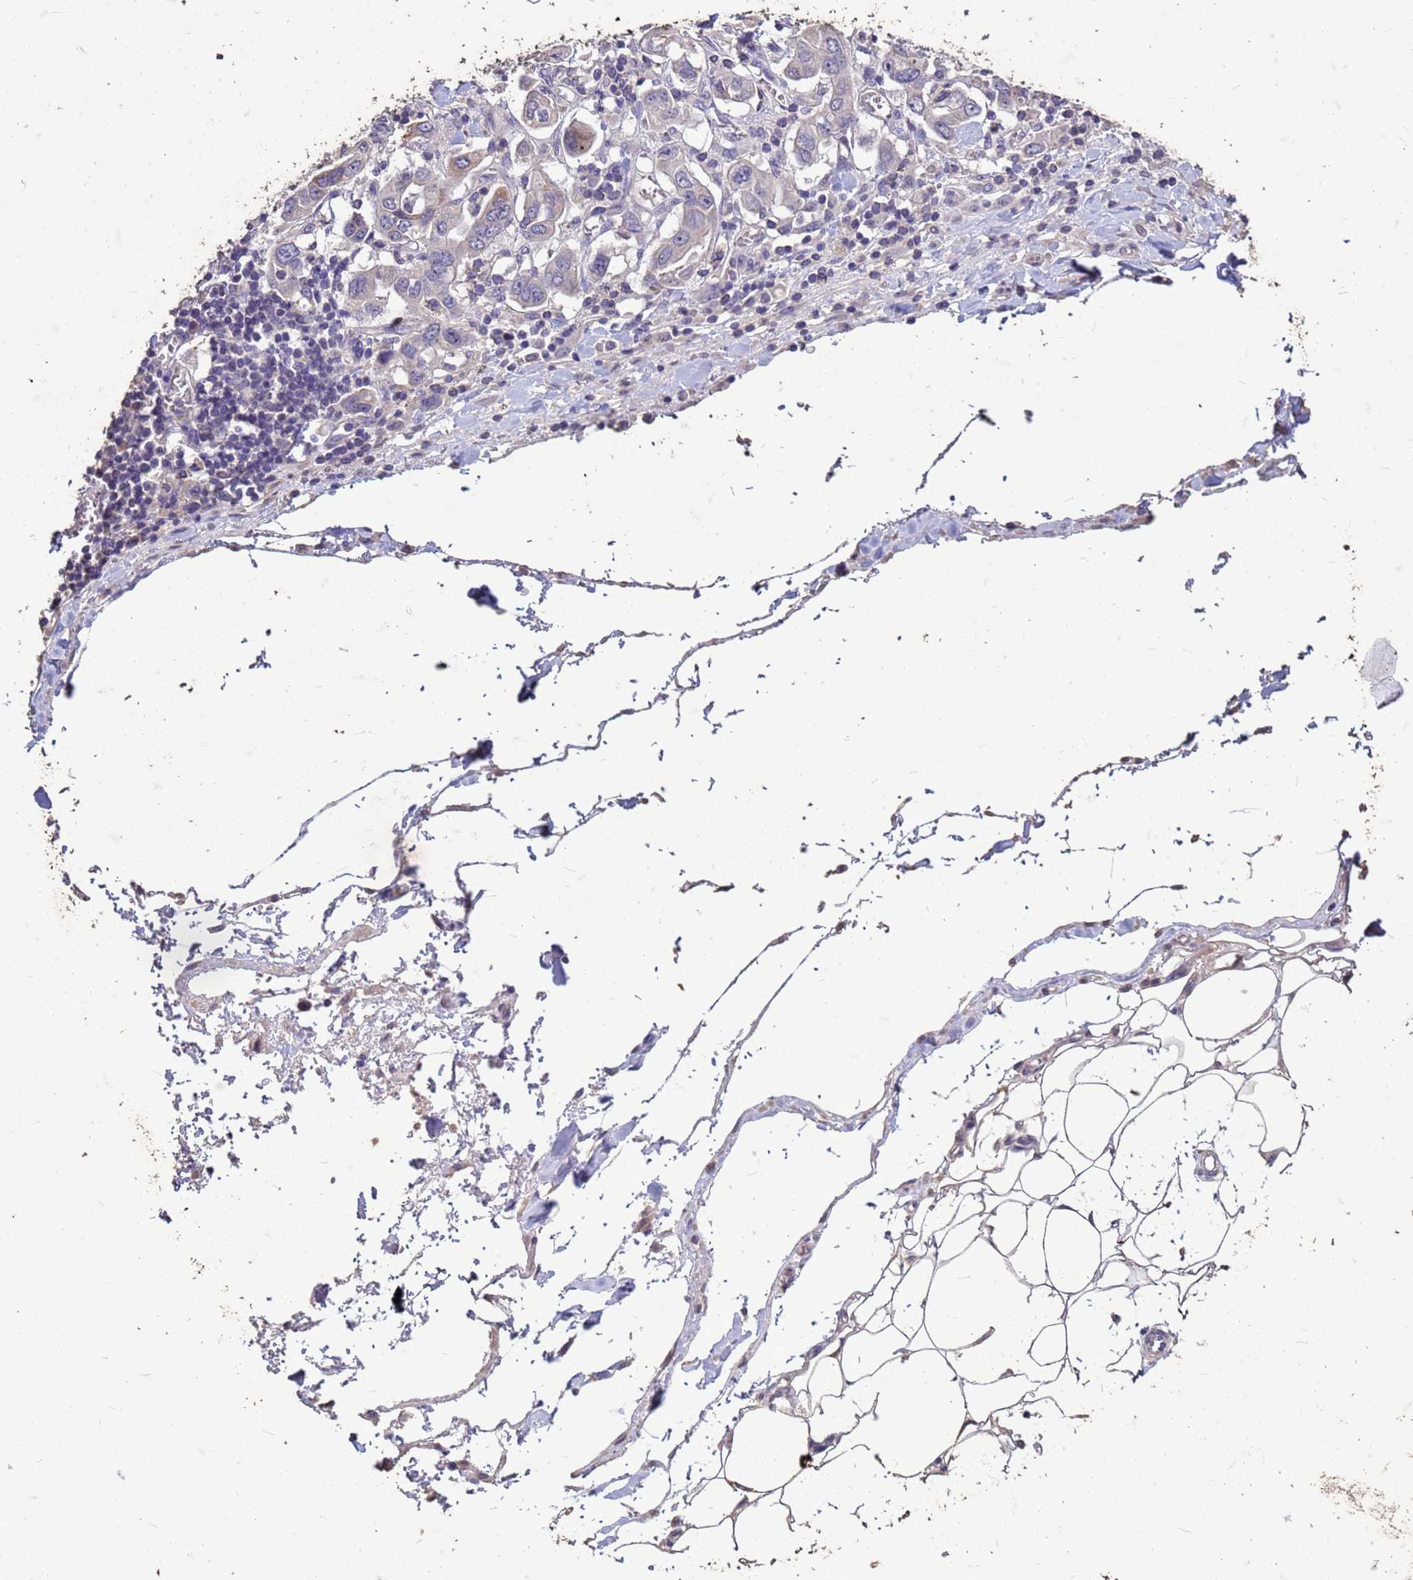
{"staining": {"intensity": "negative", "quantity": "none", "location": "none"}, "tissue": "stomach cancer", "cell_type": "Tumor cells", "image_type": "cancer", "snomed": [{"axis": "morphology", "description": "Adenocarcinoma, NOS"}, {"axis": "topography", "description": "Stomach, upper"}, {"axis": "topography", "description": "Stomach"}], "caption": "Tumor cells are negative for brown protein staining in stomach cancer. The staining is performed using DAB (3,3'-diaminobenzidine) brown chromogen with nuclei counter-stained in using hematoxylin.", "gene": "FAM184B", "patient": {"sex": "male", "age": 62}}